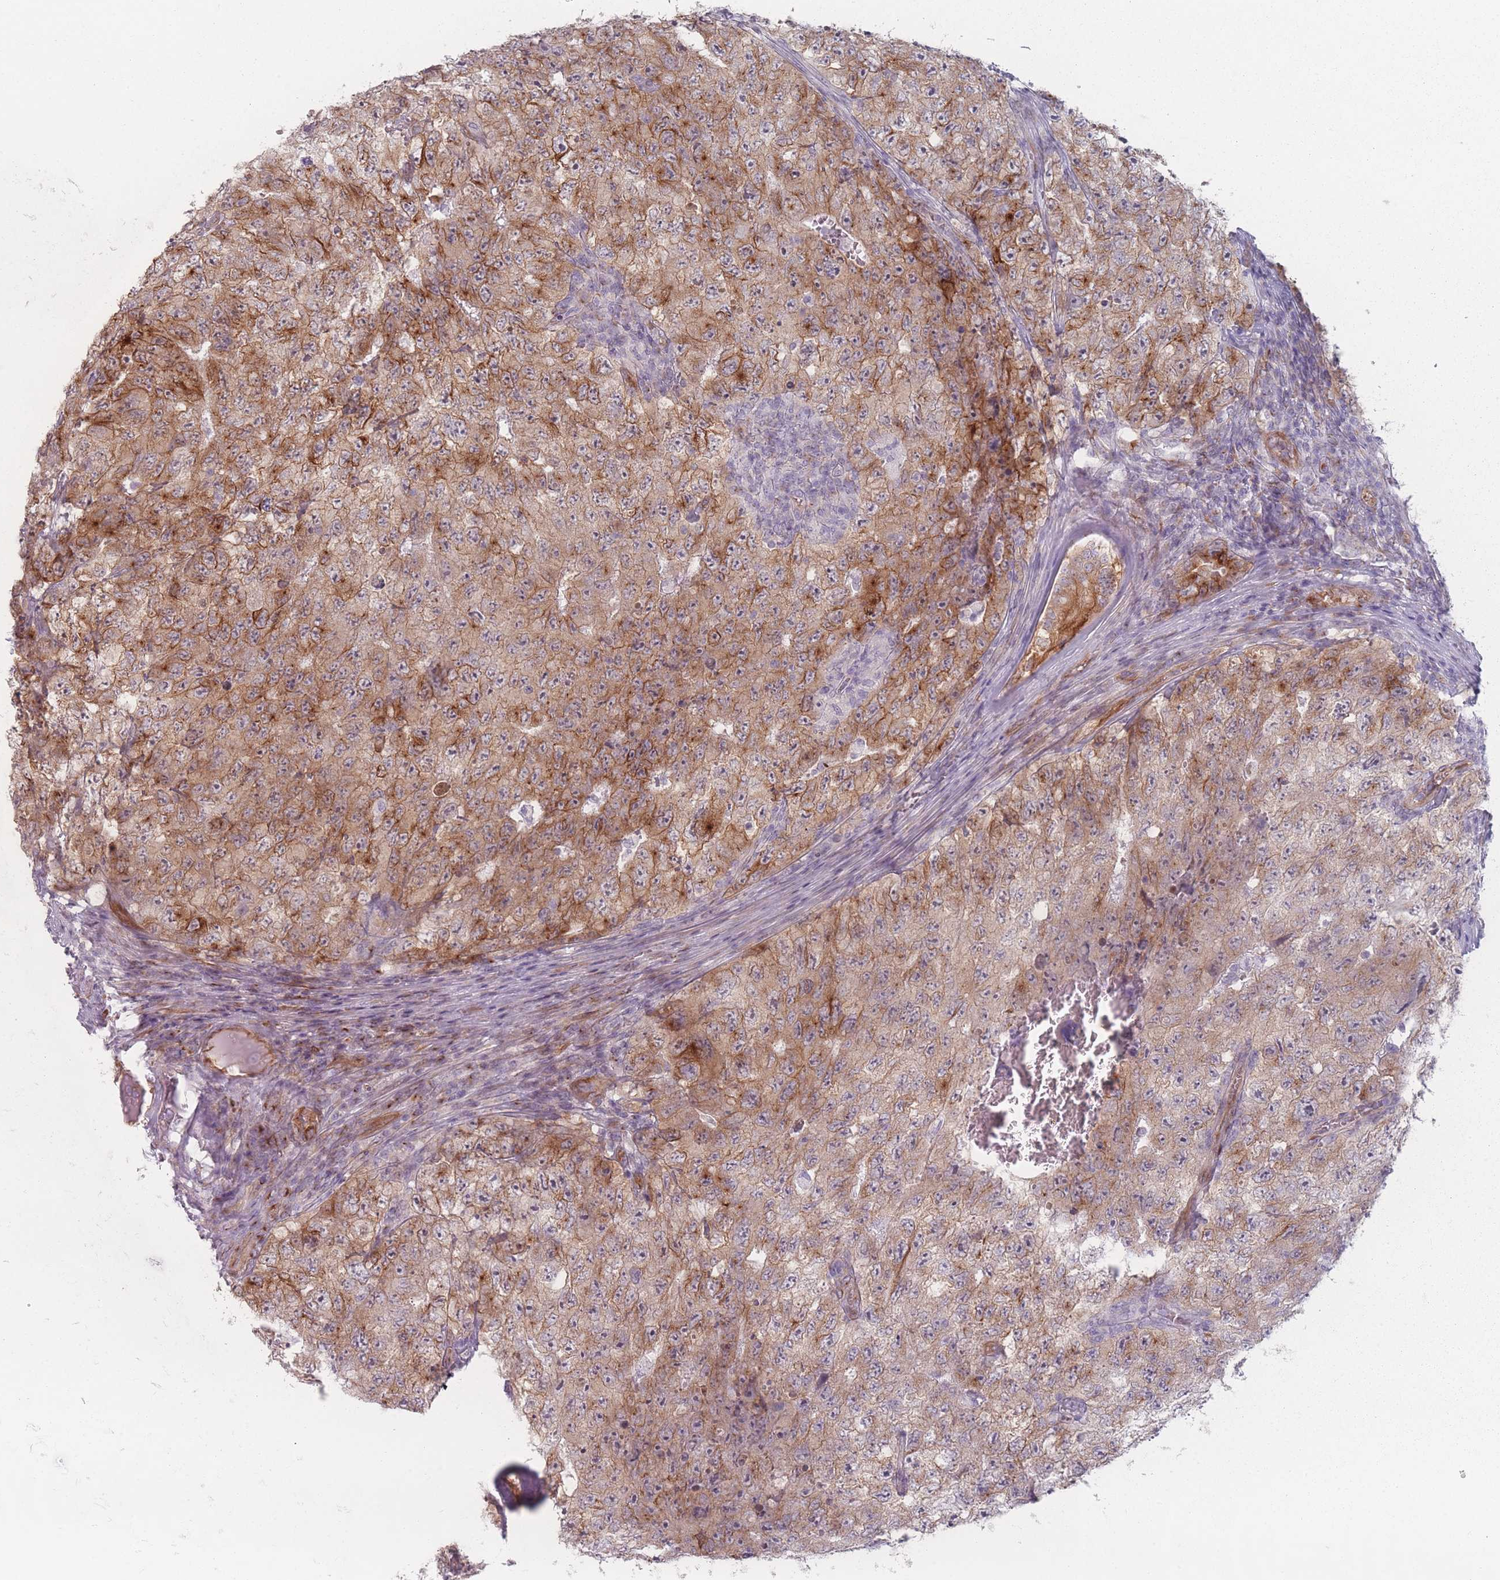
{"staining": {"intensity": "moderate", "quantity": ">75%", "location": "cytoplasmic/membranous"}, "tissue": "testis cancer", "cell_type": "Tumor cells", "image_type": "cancer", "snomed": [{"axis": "morphology", "description": "Carcinoma, Embryonal, NOS"}, {"axis": "topography", "description": "Testis"}], "caption": "The immunohistochemical stain labels moderate cytoplasmic/membranous expression in tumor cells of embryonal carcinoma (testis) tissue.", "gene": "RNF4", "patient": {"sex": "male", "age": 17}}